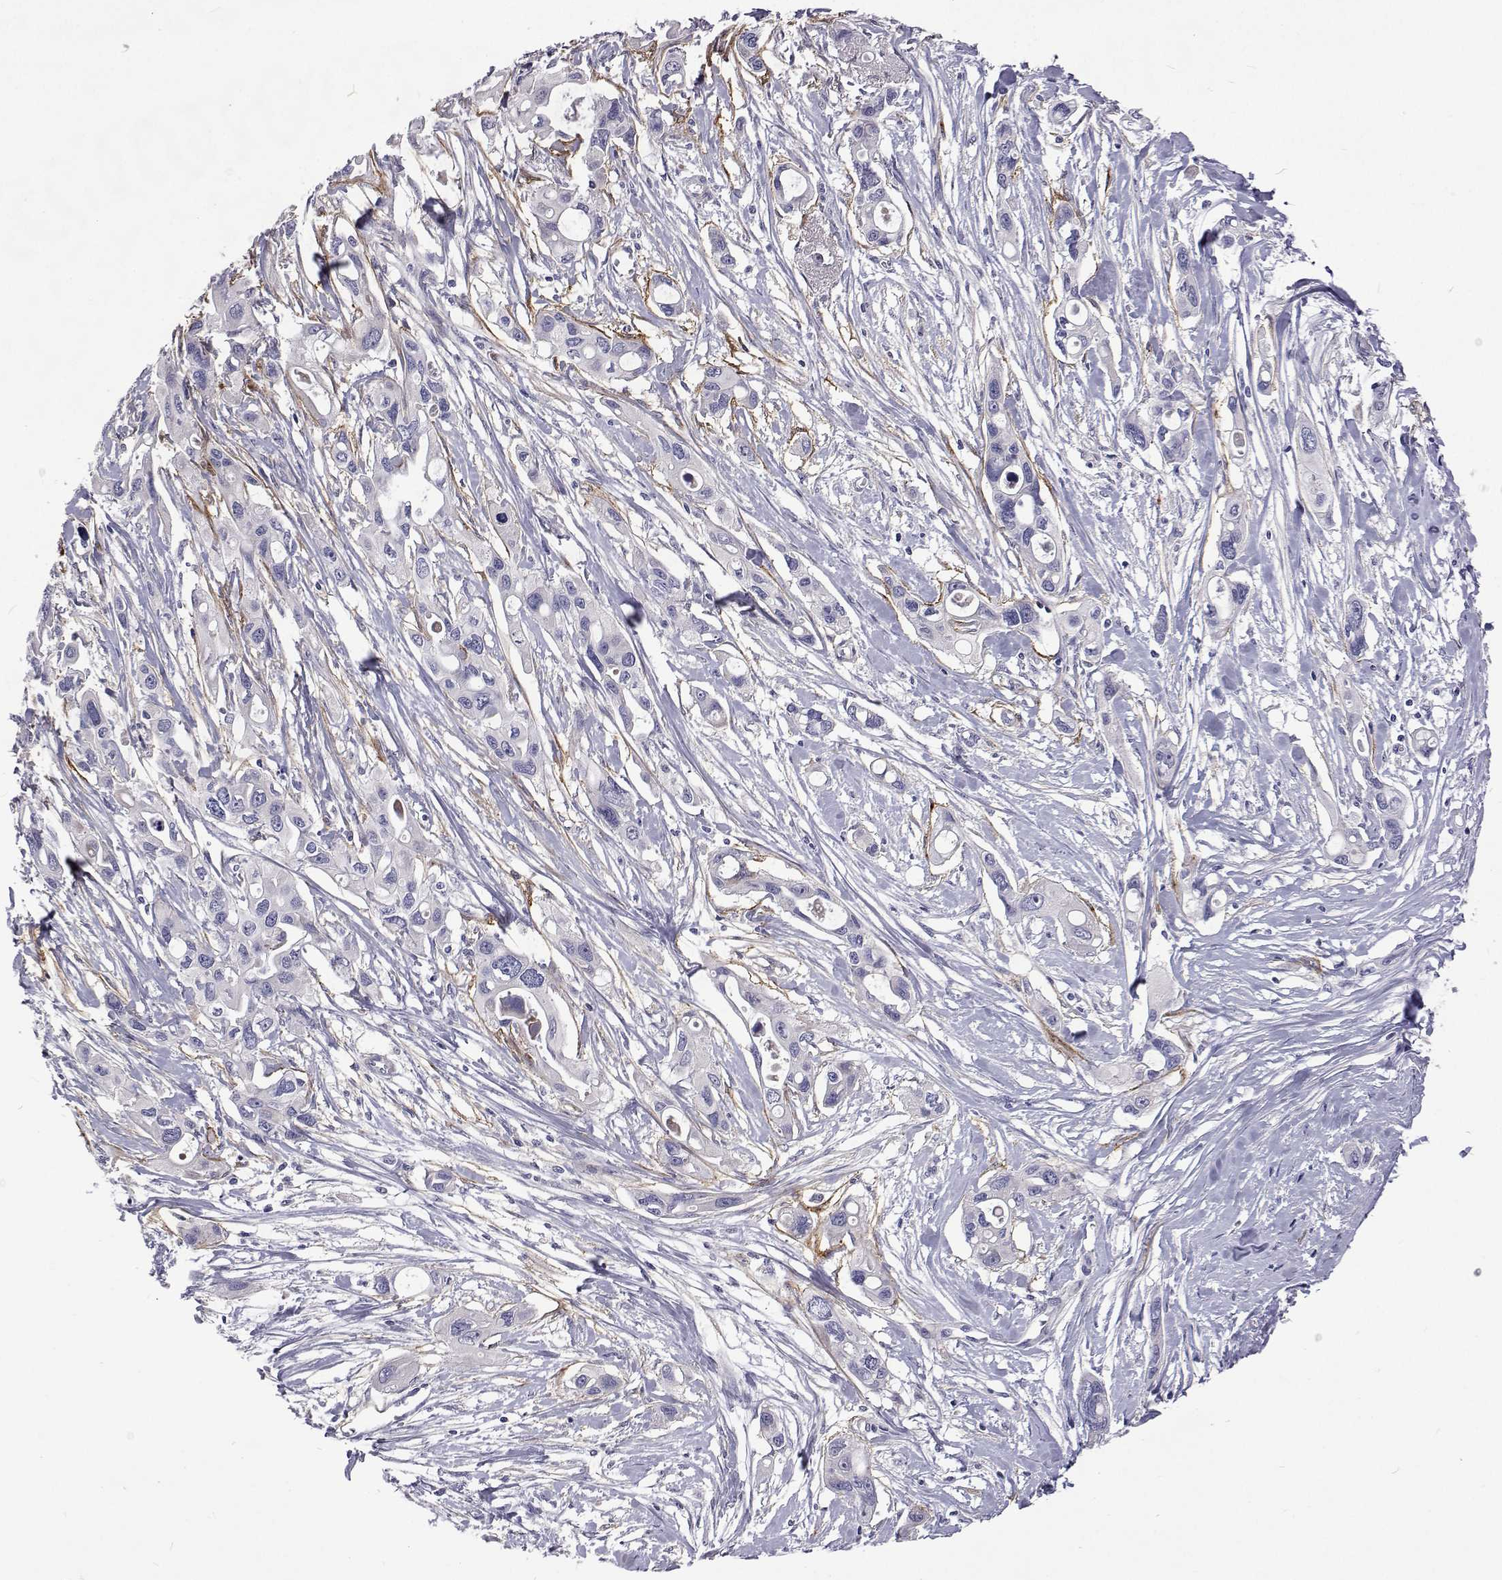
{"staining": {"intensity": "negative", "quantity": "none", "location": "none"}, "tissue": "pancreatic cancer", "cell_type": "Tumor cells", "image_type": "cancer", "snomed": [{"axis": "morphology", "description": "Adenocarcinoma, NOS"}, {"axis": "topography", "description": "Pancreas"}], "caption": "High power microscopy histopathology image of an immunohistochemistry (IHC) image of adenocarcinoma (pancreatic), revealing no significant staining in tumor cells.", "gene": "NPR3", "patient": {"sex": "male", "age": 60}}